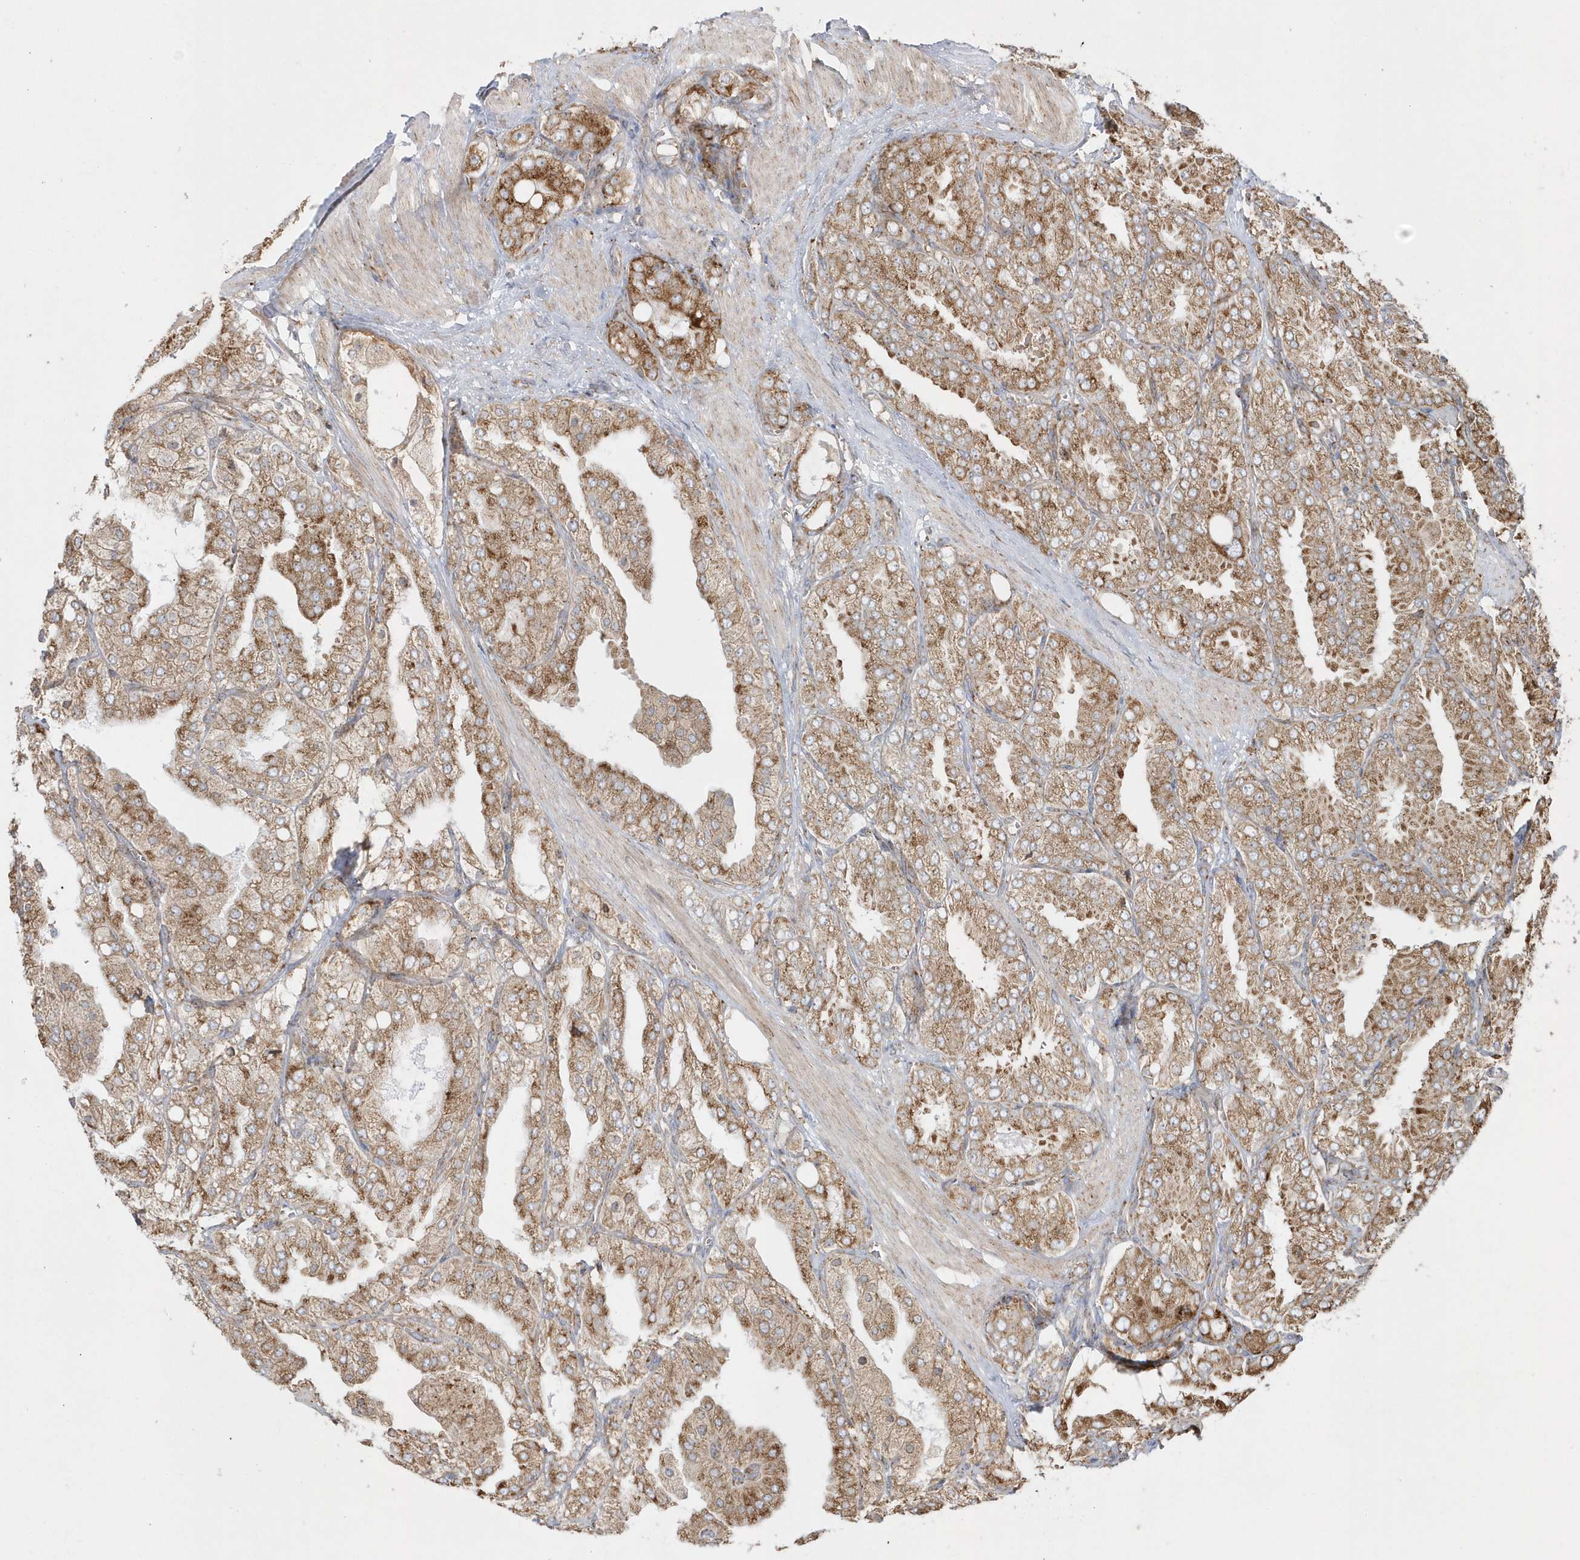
{"staining": {"intensity": "moderate", "quantity": ">75%", "location": "cytoplasmic/membranous"}, "tissue": "prostate cancer", "cell_type": "Tumor cells", "image_type": "cancer", "snomed": [{"axis": "morphology", "description": "Adenocarcinoma, High grade"}, {"axis": "topography", "description": "Prostate"}], "caption": "Tumor cells demonstrate medium levels of moderate cytoplasmic/membranous positivity in approximately >75% of cells in prostate cancer. The staining was performed using DAB, with brown indicating positive protein expression. Nuclei are stained blue with hematoxylin.", "gene": "SH3BP2", "patient": {"sex": "male", "age": 50}}